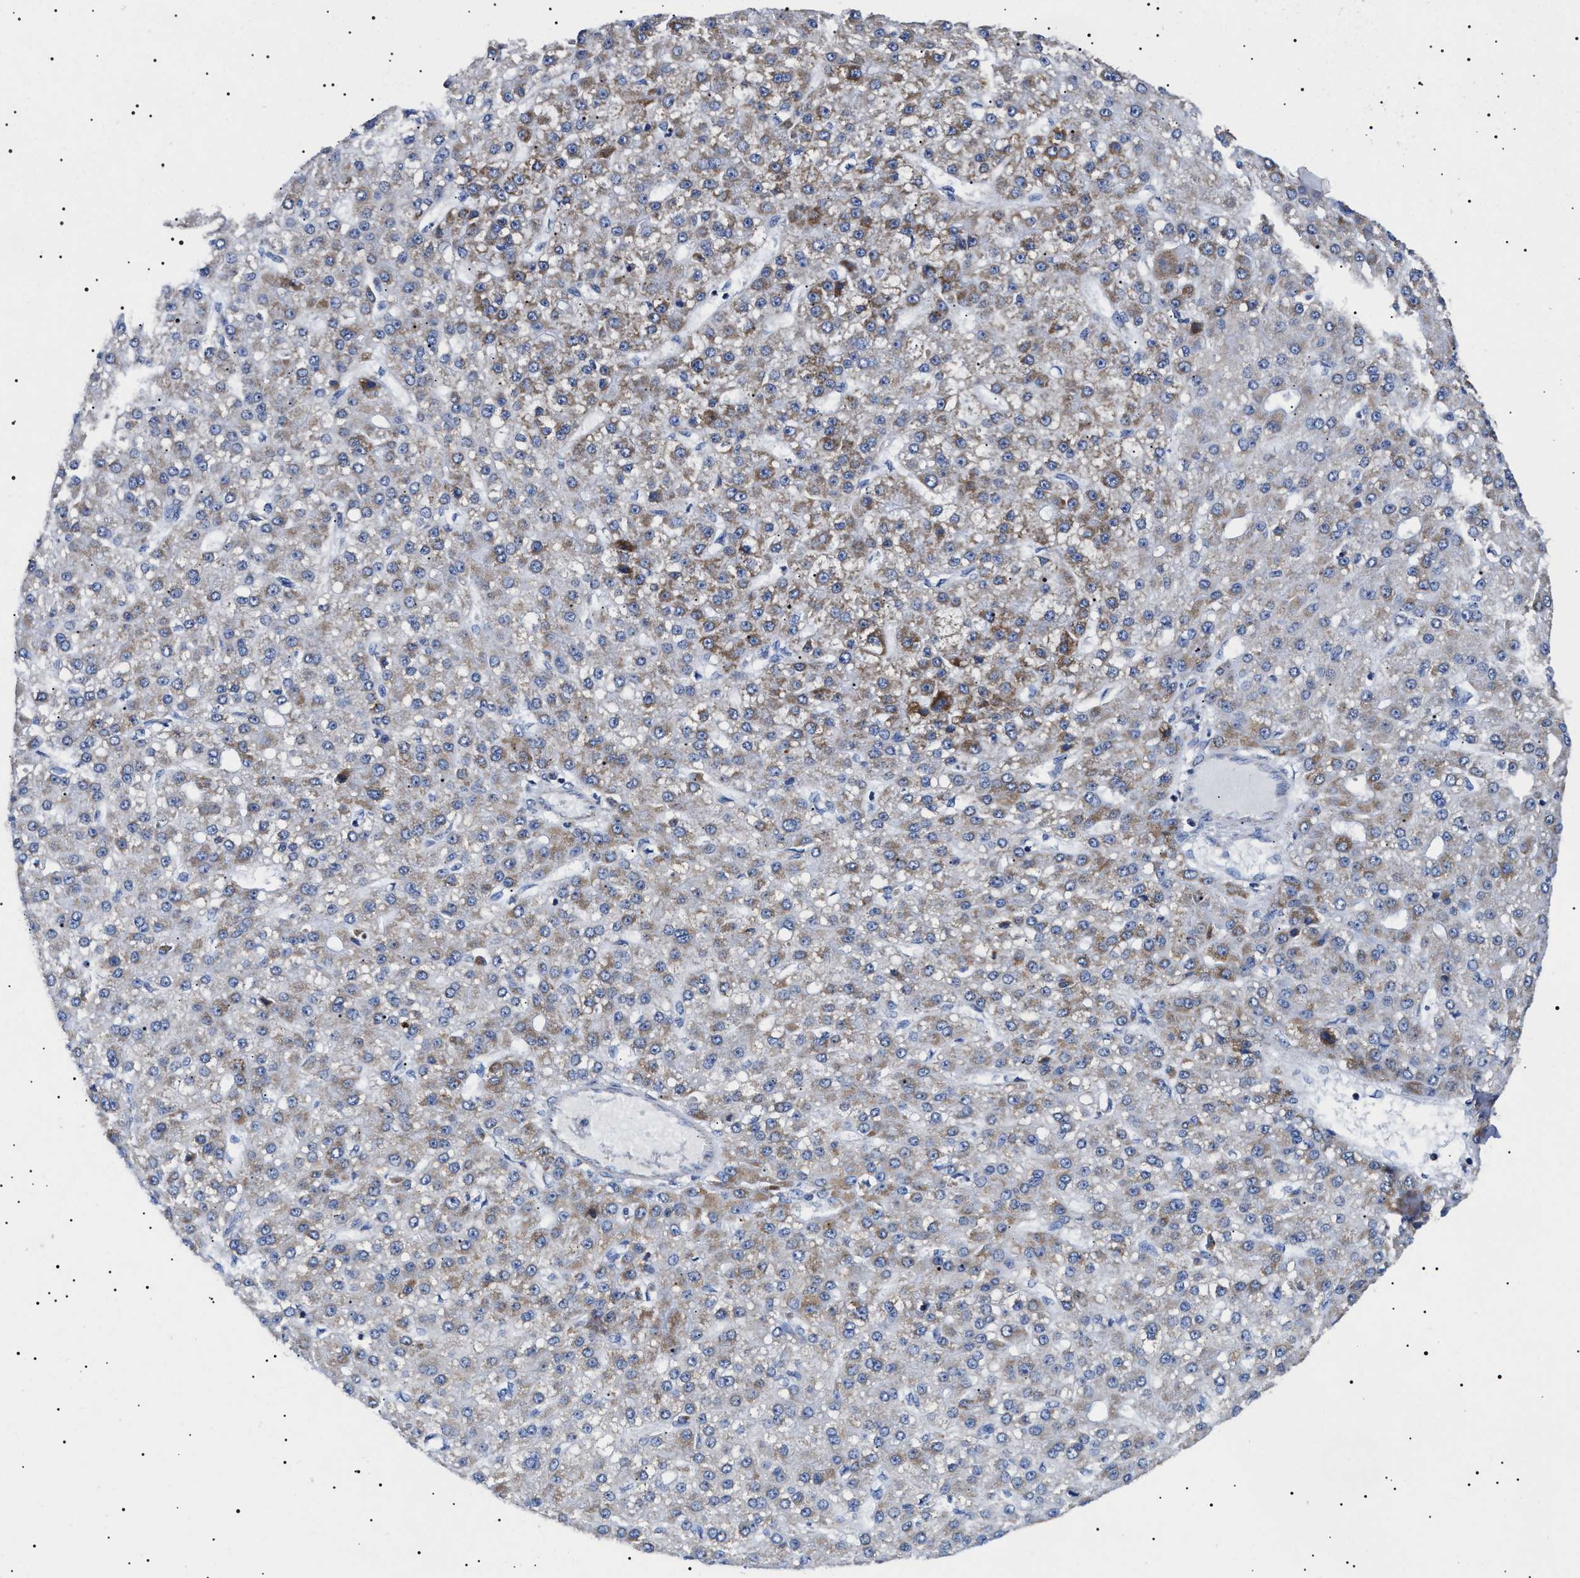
{"staining": {"intensity": "moderate", "quantity": "25%-75%", "location": "cytoplasmic/membranous"}, "tissue": "liver cancer", "cell_type": "Tumor cells", "image_type": "cancer", "snomed": [{"axis": "morphology", "description": "Carcinoma, Hepatocellular, NOS"}, {"axis": "topography", "description": "Liver"}], "caption": "There is medium levels of moderate cytoplasmic/membranous expression in tumor cells of liver cancer, as demonstrated by immunohistochemical staining (brown color).", "gene": "CHRDL2", "patient": {"sex": "male", "age": 67}}